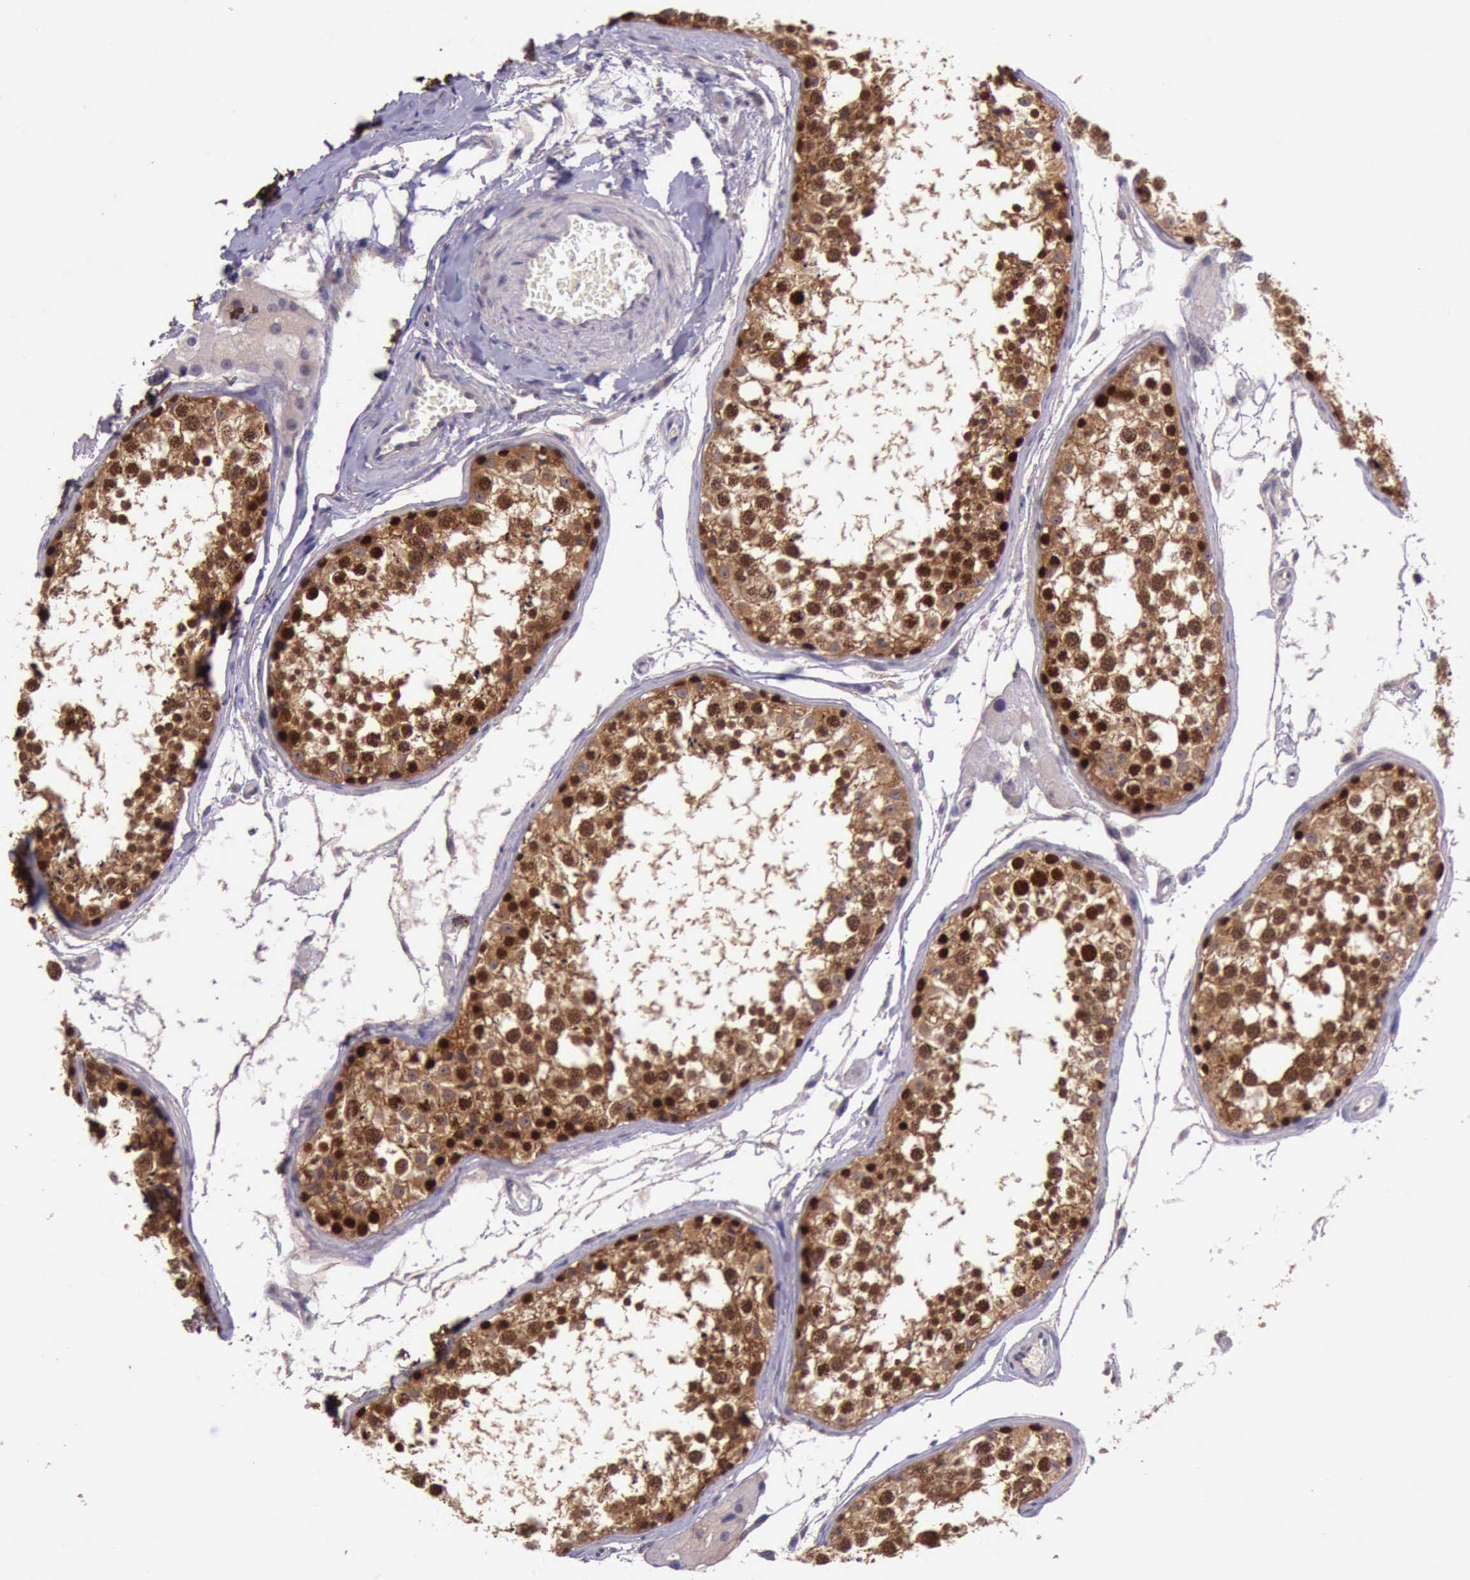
{"staining": {"intensity": "moderate", "quantity": ">75%", "location": "cytoplasmic/membranous,nuclear"}, "tissue": "testis", "cell_type": "Cells in seminiferous ducts", "image_type": "normal", "snomed": [{"axis": "morphology", "description": "Normal tissue, NOS"}, {"axis": "topography", "description": "Testis"}], "caption": "Protein staining exhibits moderate cytoplasmic/membranous,nuclear staining in approximately >75% of cells in seminiferous ducts in unremarkable testis.", "gene": "PRICKLE3", "patient": {"sex": "male", "age": 57}}